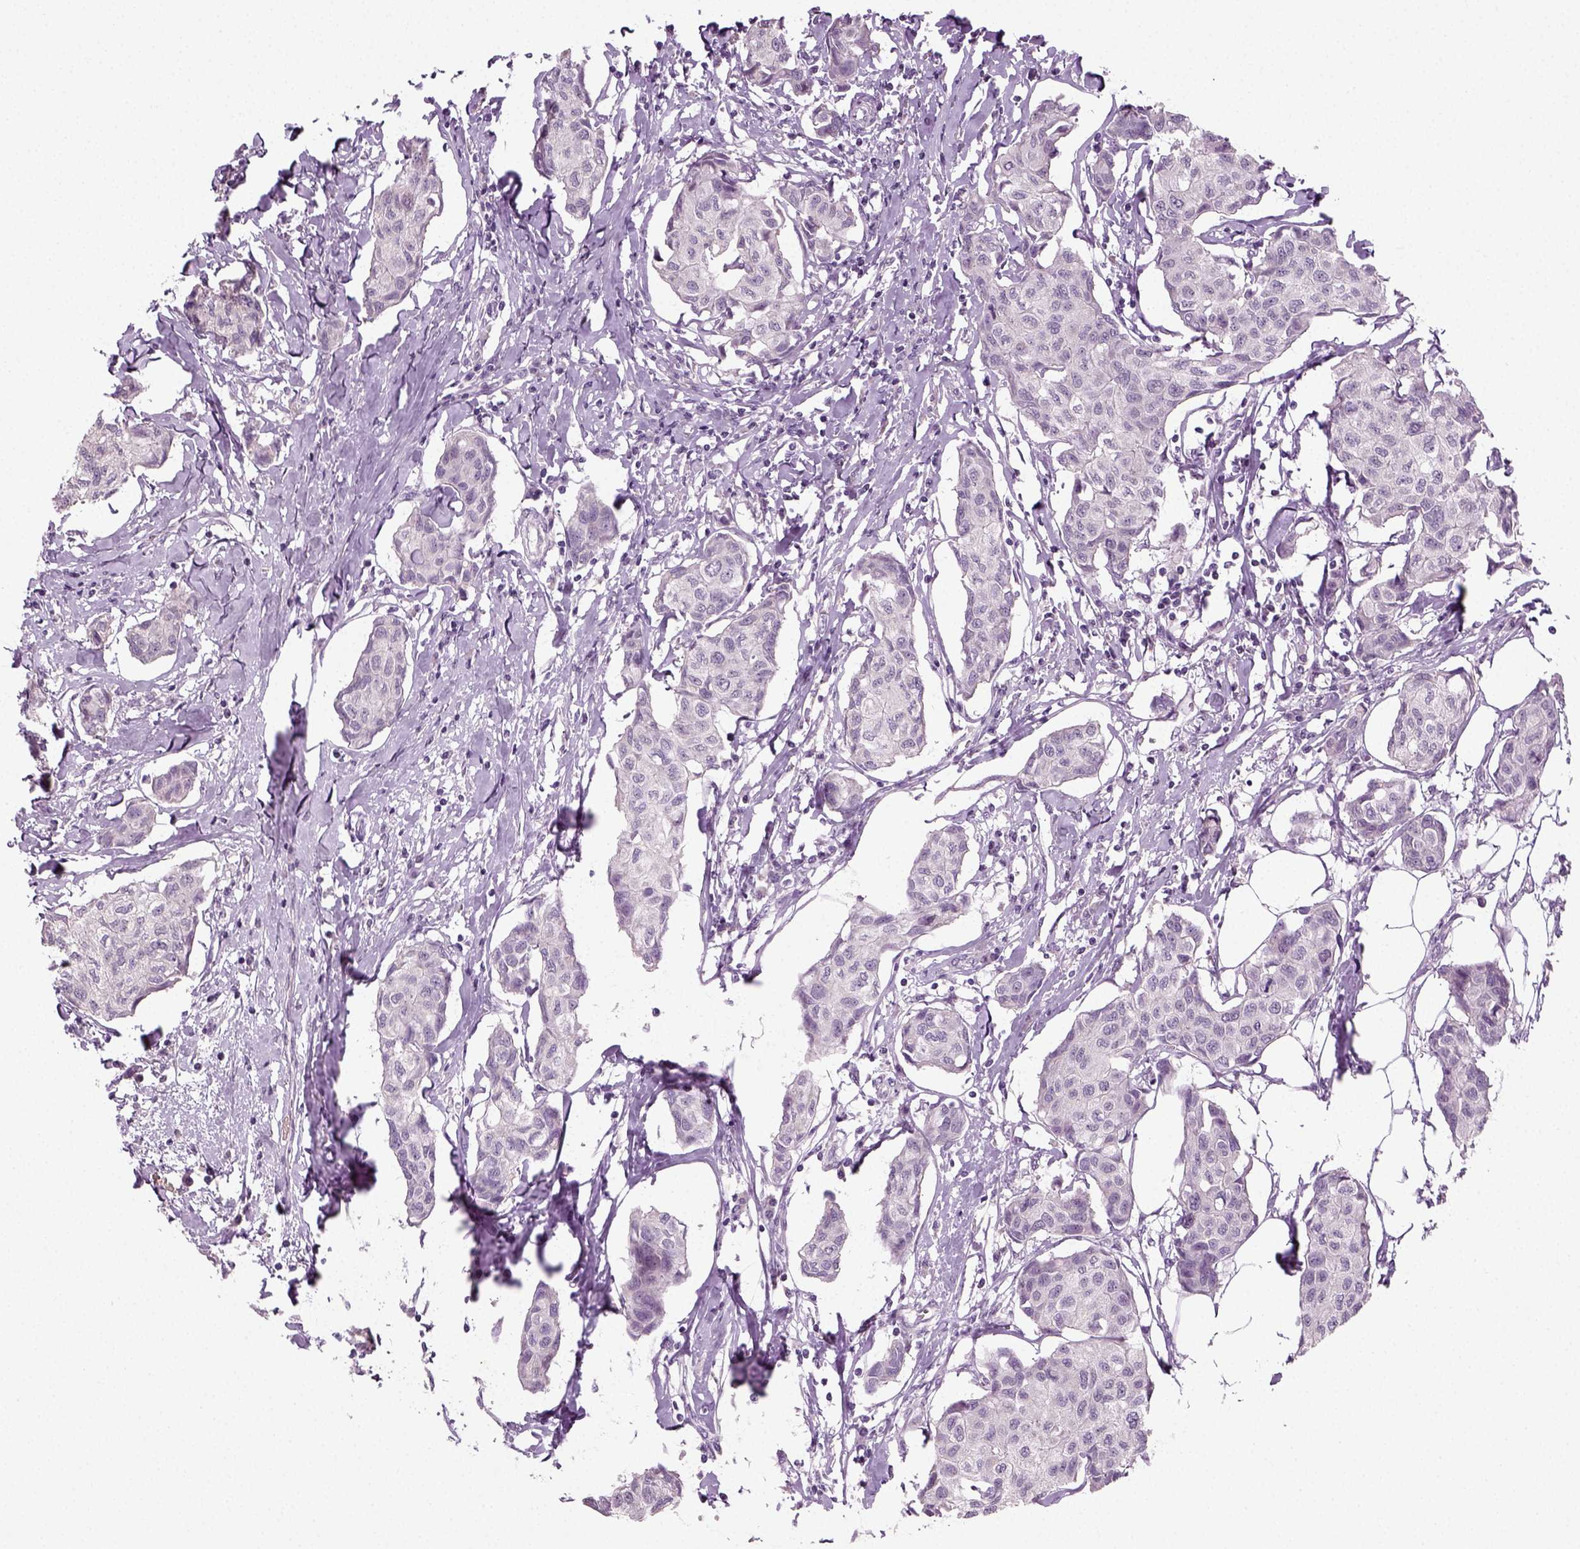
{"staining": {"intensity": "negative", "quantity": "none", "location": "none"}, "tissue": "breast cancer", "cell_type": "Tumor cells", "image_type": "cancer", "snomed": [{"axis": "morphology", "description": "Duct carcinoma"}, {"axis": "topography", "description": "Breast"}], "caption": "Breast cancer was stained to show a protein in brown. There is no significant expression in tumor cells.", "gene": "SYNGAP1", "patient": {"sex": "female", "age": 80}}